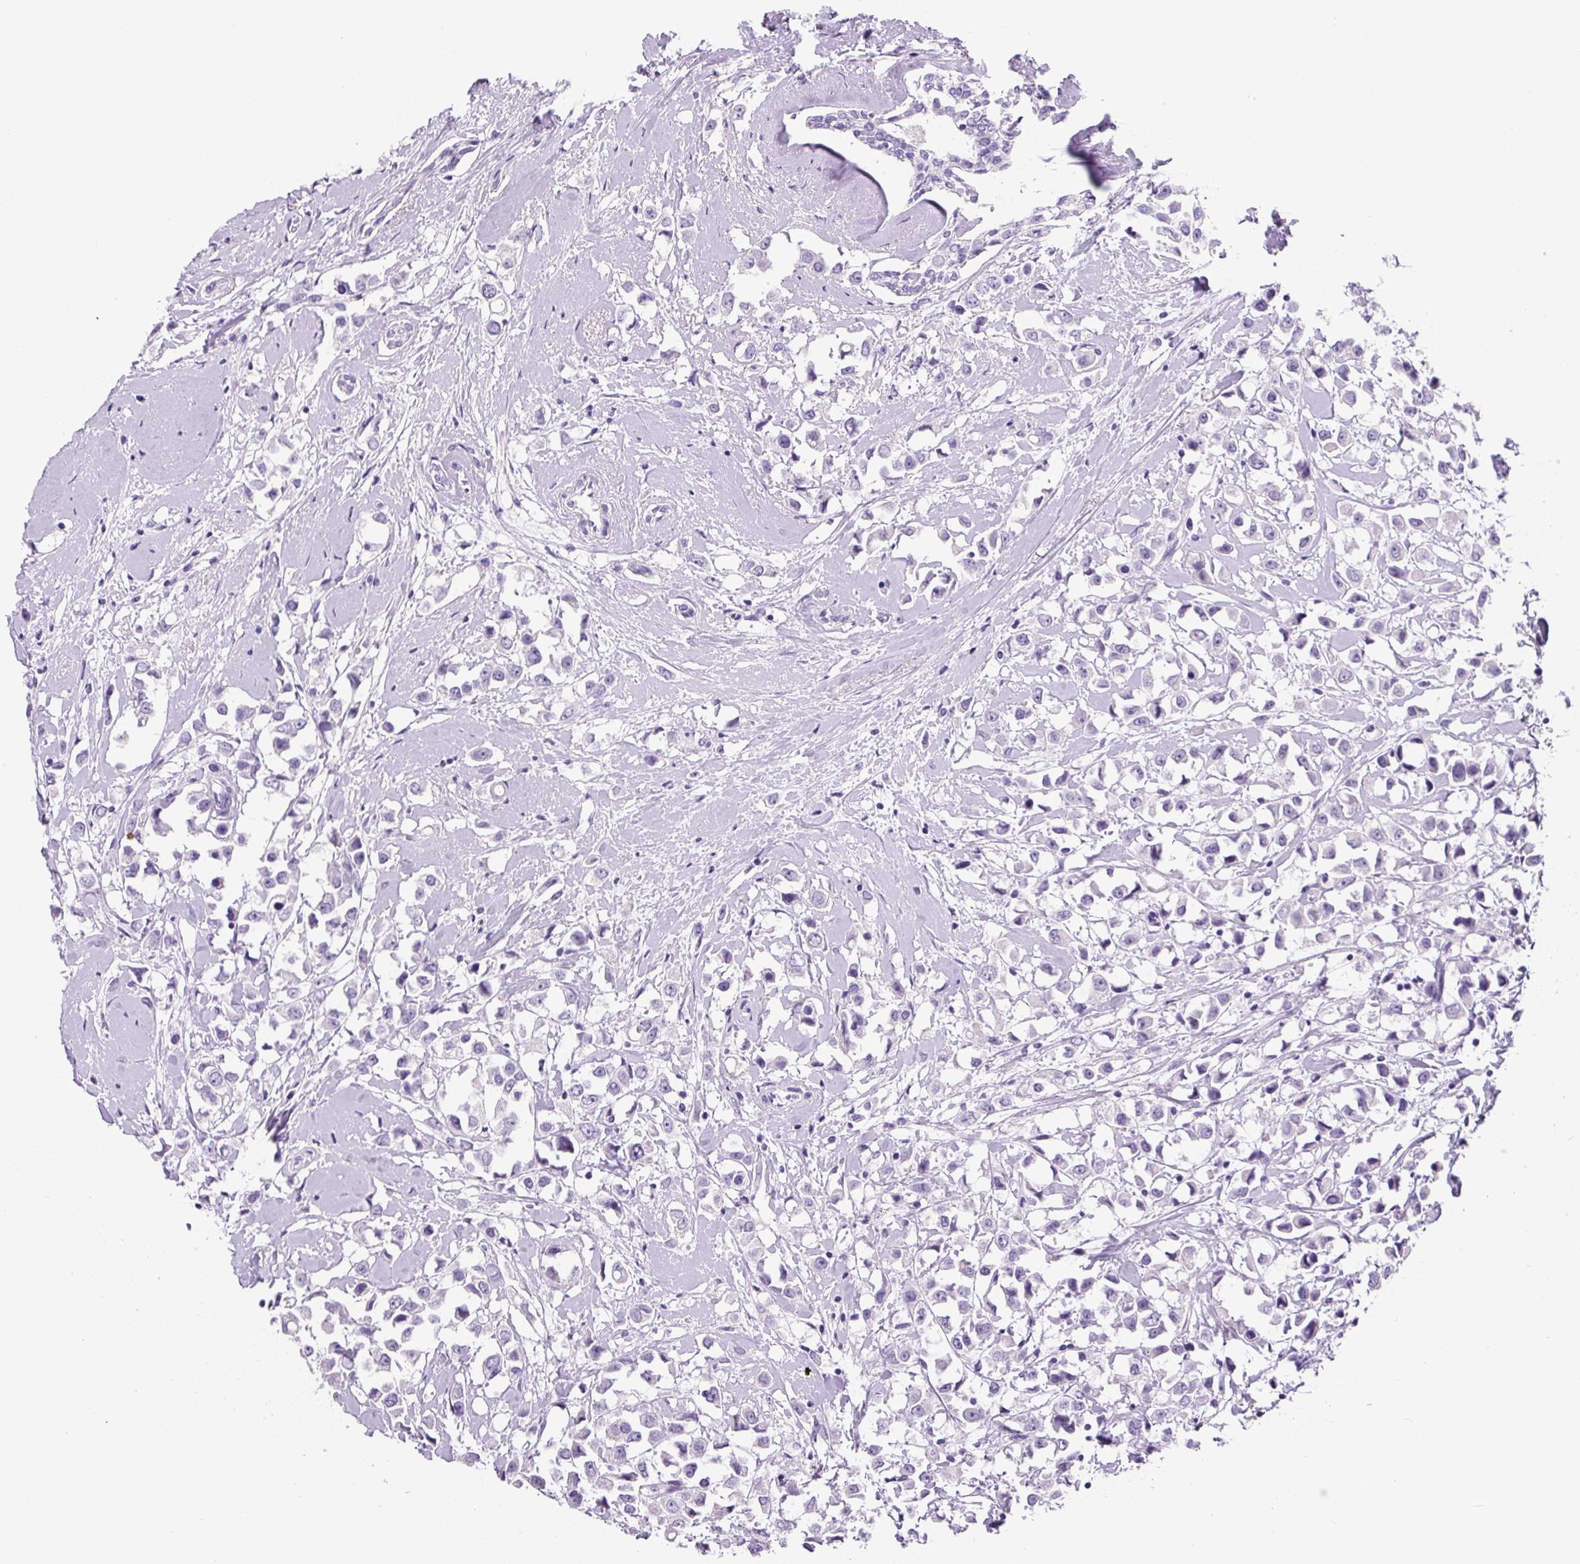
{"staining": {"intensity": "negative", "quantity": "none", "location": "none"}, "tissue": "breast cancer", "cell_type": "Tumor cells", "image_type": "cancer", "snomed": [{"axis": "morphology", "description": "Duct carcinoma"}, {"axis": "topography", "description": "Breast"}], "caption": "This is a photomicrograph of immunohistochemistry (IHC) staining of breast infiltrating ductal carcinoma, which shows no staining in tumor cells.", "gene": "CHGA", "patient": {"sex": "female", "age": 61}}